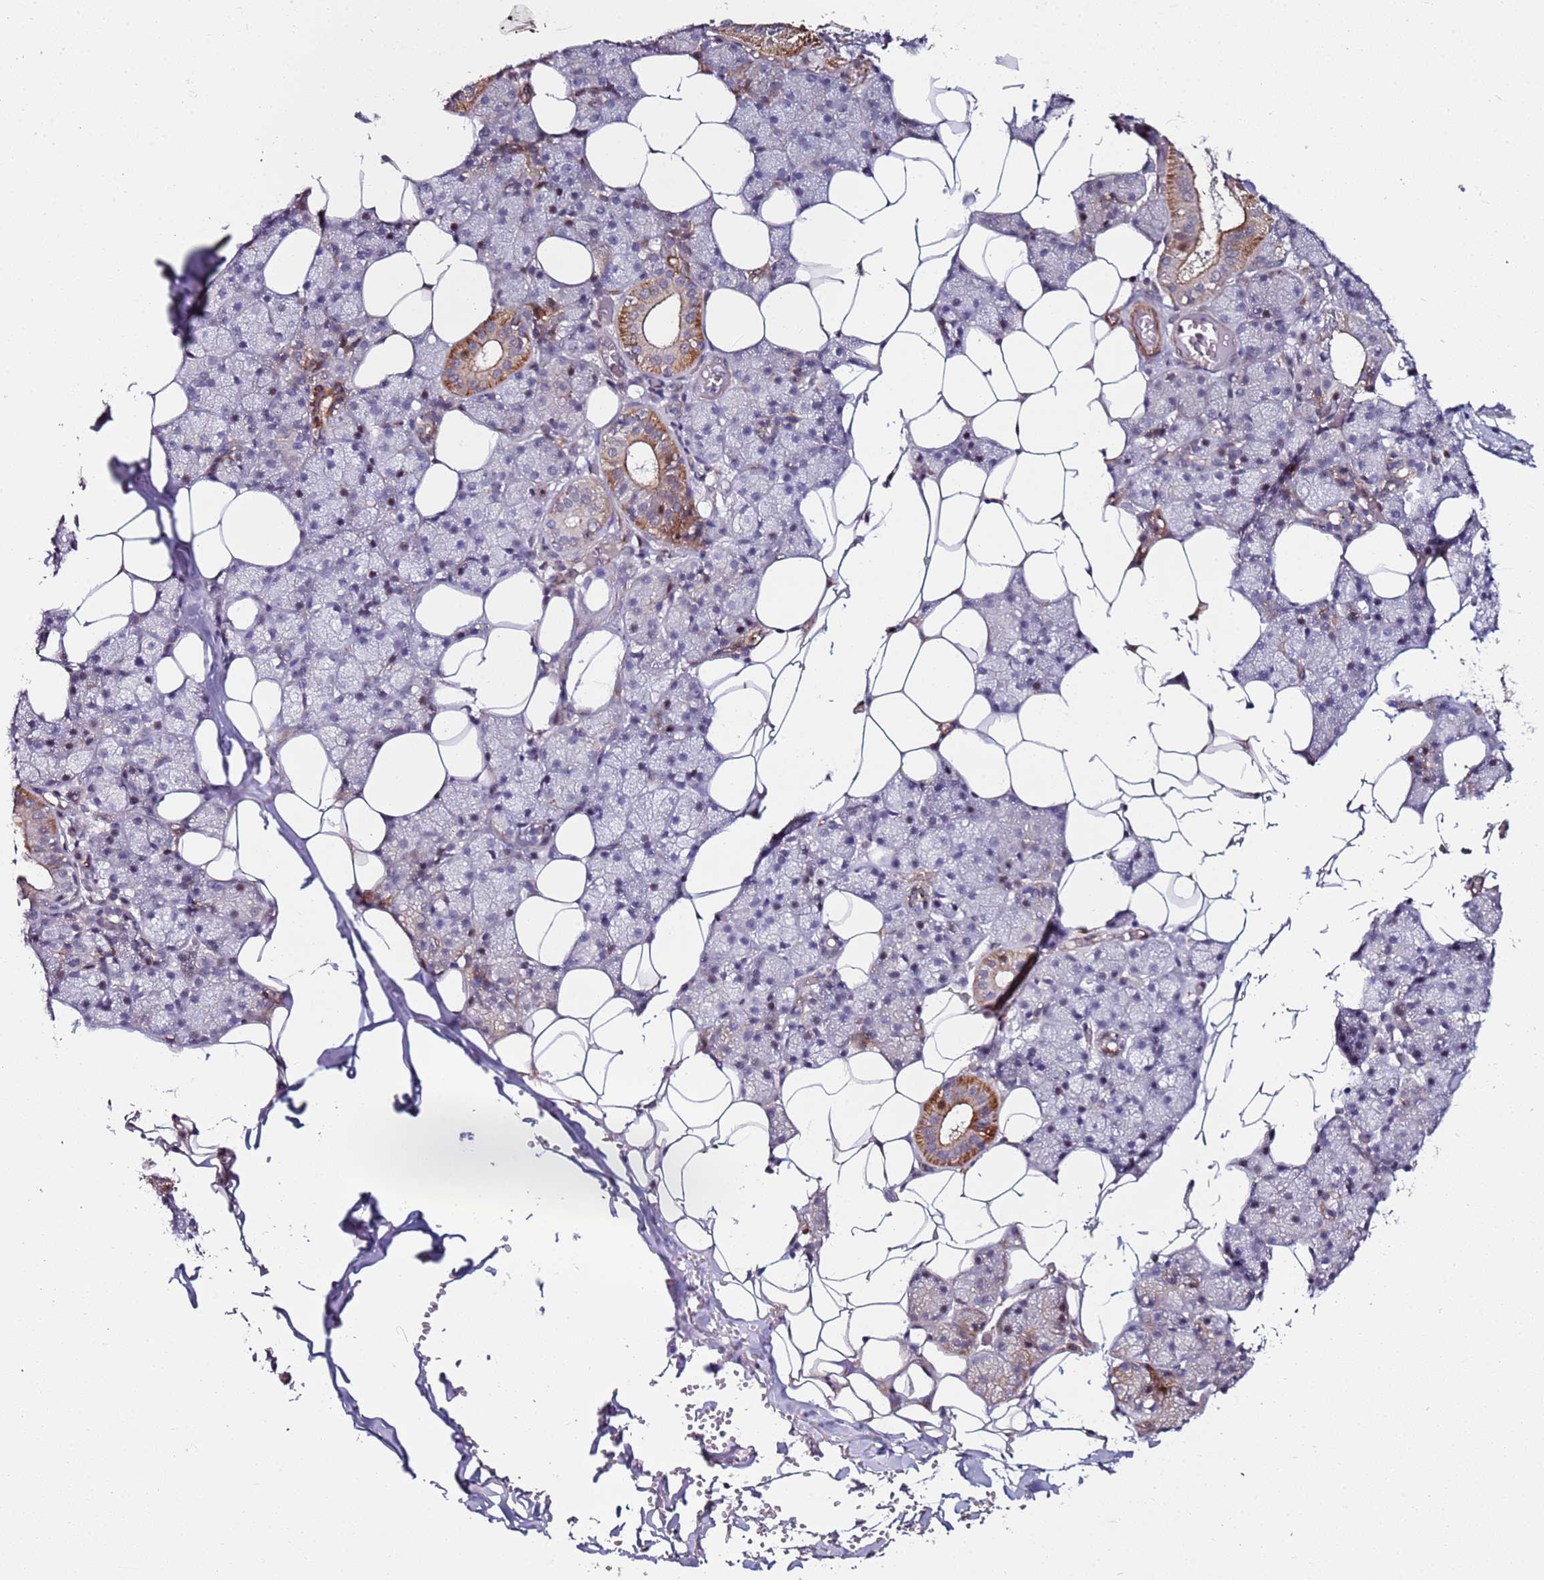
{"staining": {"intensity": "moderate", "quantity": "<25%", "location": "cytoplasmic/membranous"}, "tissue": "salivary gland", "cell_type": "Glandular cells", "image_type": "normal", "snomed": [{"axis": "morphology", "description": "Normal tissue, NOS"}, {"axis": "topography", "description": "Salivary gland"}], "caption": "This is a photomicrograph of immunohistochemistry (IHC) staining of unremarkable salivary gland, which shows moderate expression in the cytoplasmic/membranous of glandular cells.", "gene": "DUSP28", "patient": {"sex": "female", "age": 33}}